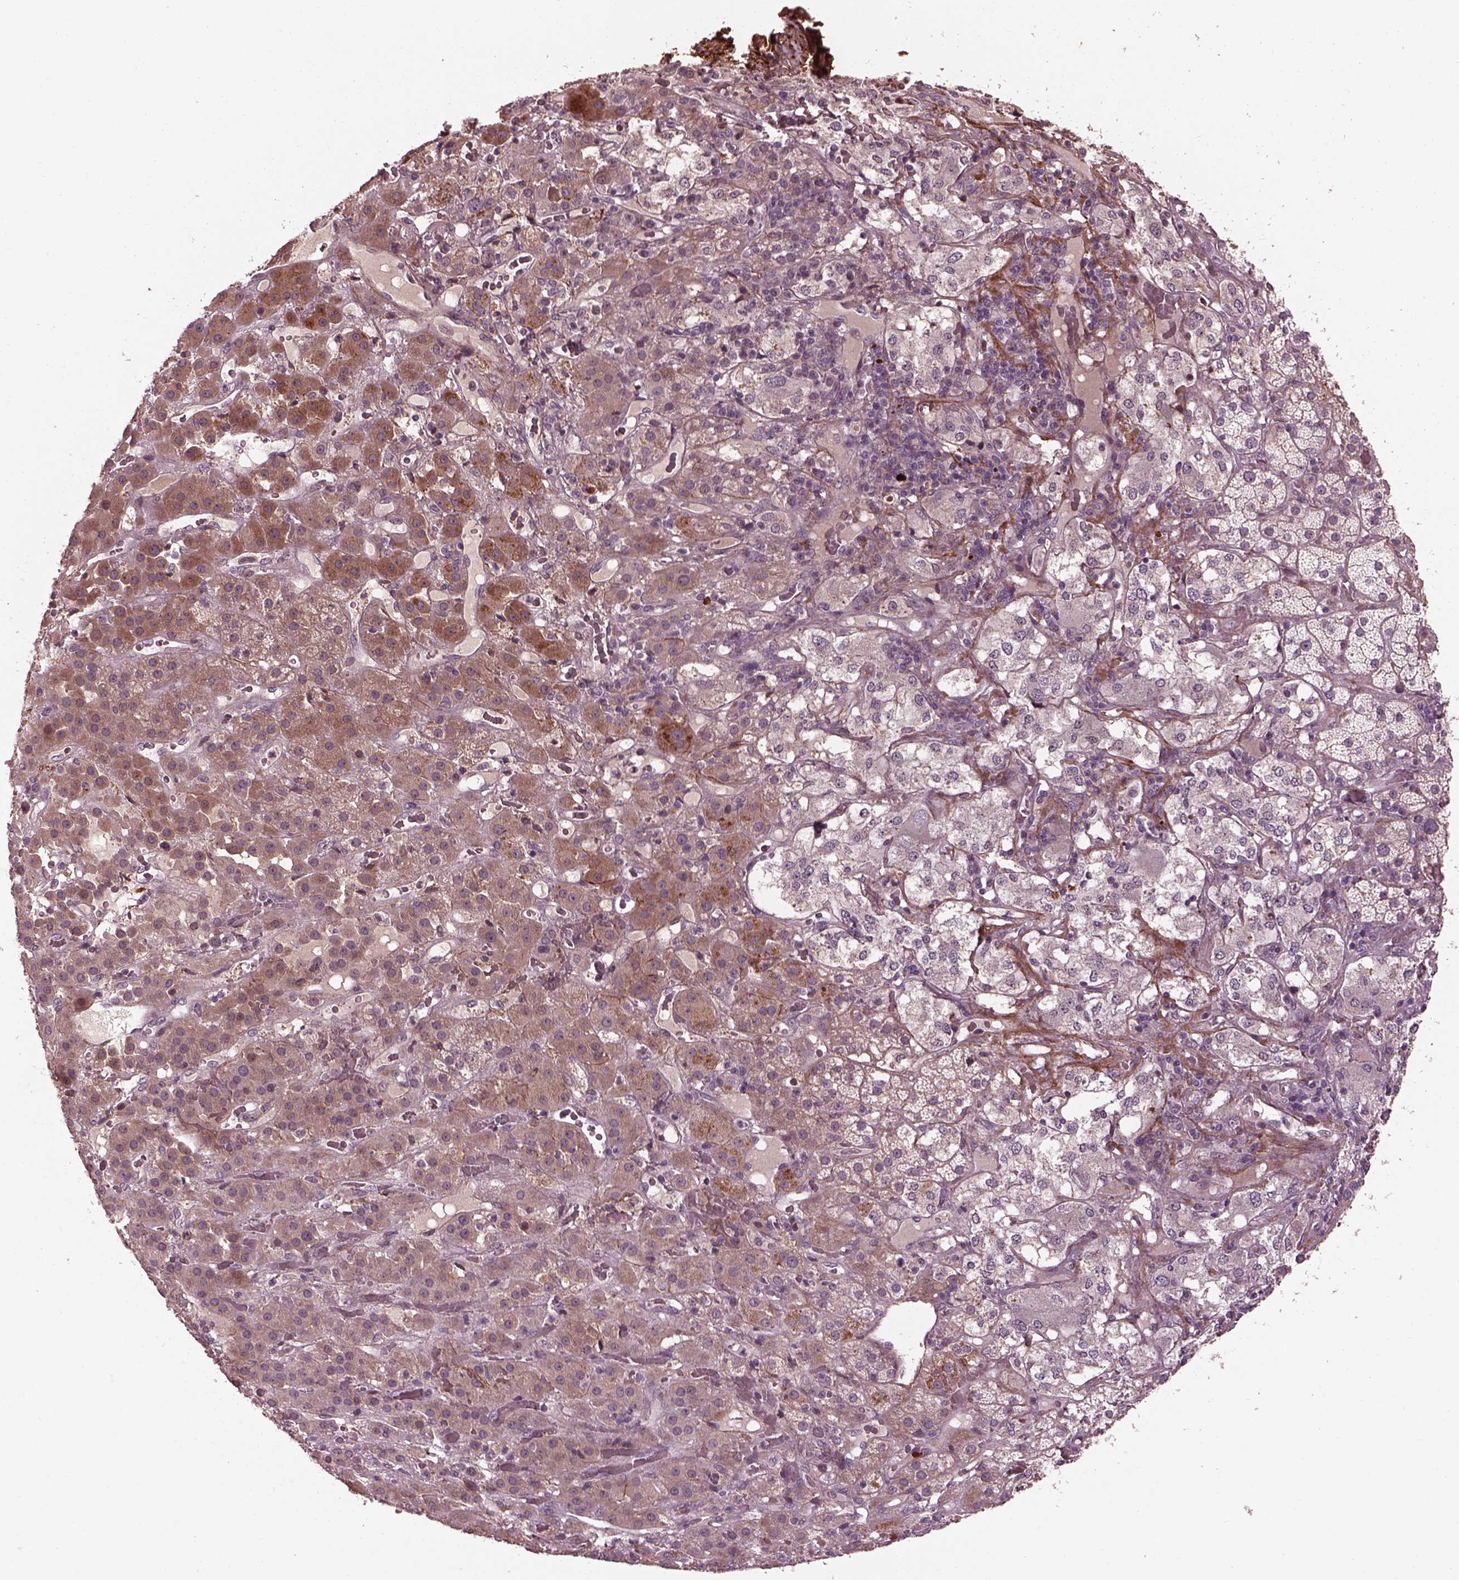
{"staining": {"intensity": "moderate", "quantity": "<25%", "location": "cytoplasmic/membranous"}, "tissue": "adrenal gland", "cell_type": "Glandular cells", "image_type": "normal", "snomed": [{"axis": "morphology", "description": "Normal tissue, NOS"}, {"axis": "topography", "description": "Adrenal gland"}], "caption": "Immunohistochemistry (IHC) of normal adrenal gland demonstrates low levels of moderate cytoplasmic/membranous positivity in approximately <25% of glandular cells. The staining is performed using DAB (3,3'-diaminobenzidine) brown chromogen to label protein expression. The nuclei are counter-stained blue using hematoxylin.", "gene": "EFEMP1", "patient": {"sex": "male", "age": 57}}